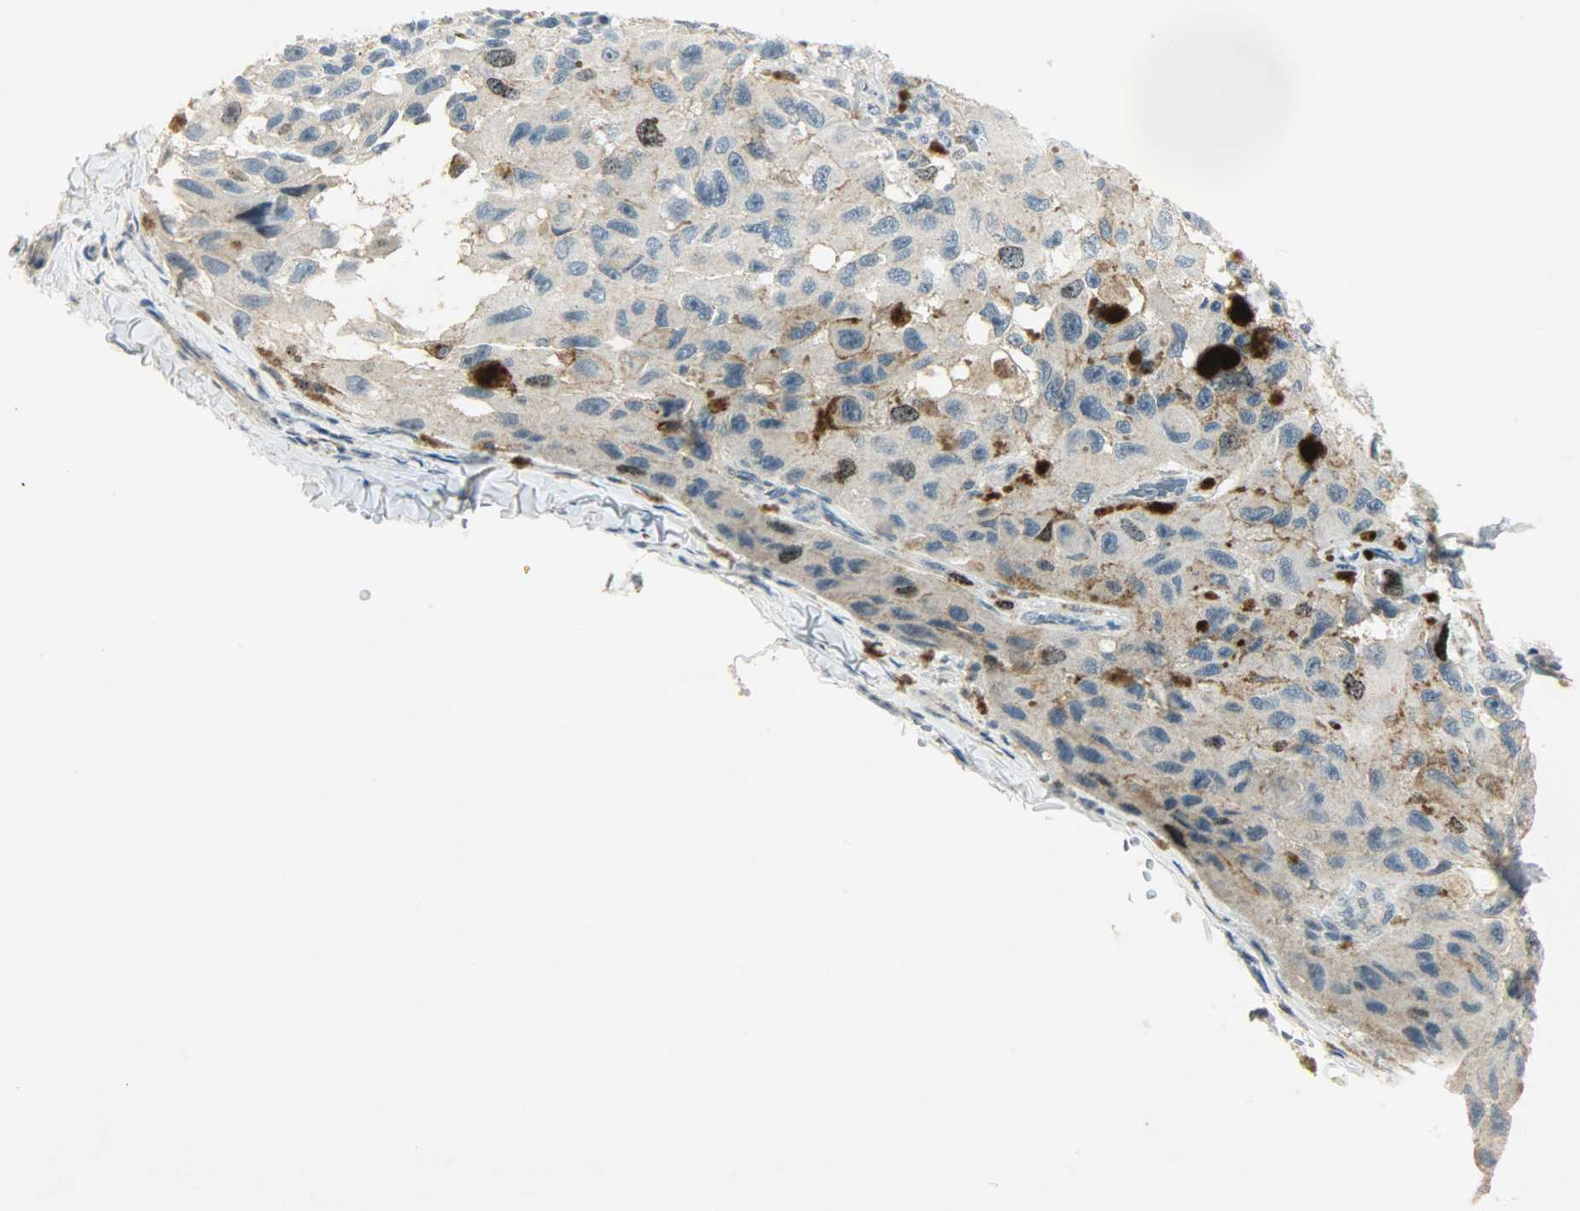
{"staining": {"intensity": "moderate", "quantity": "25%-75%", "location": "cytoplasmic/membranous,nuclear"}, "tissue": "melanoma", "cell_type": "Tumor cells", "image_type": "cancer", "snomed": [{"axis": "morphology", "description": "Malignant melanoma, NOS"}, {"axis": "topography", "description": "Skin"}], "caption": "Immunohistochemistry photomicrograph of melanoma stained for a protein (brown), which reveals medium levels of moderate cytoplasmic/membranous and nuclear expression in about 25%-75% of tumor cells.", "gene": "AURKB", "patient": {"sex": "female", "age": 73}}